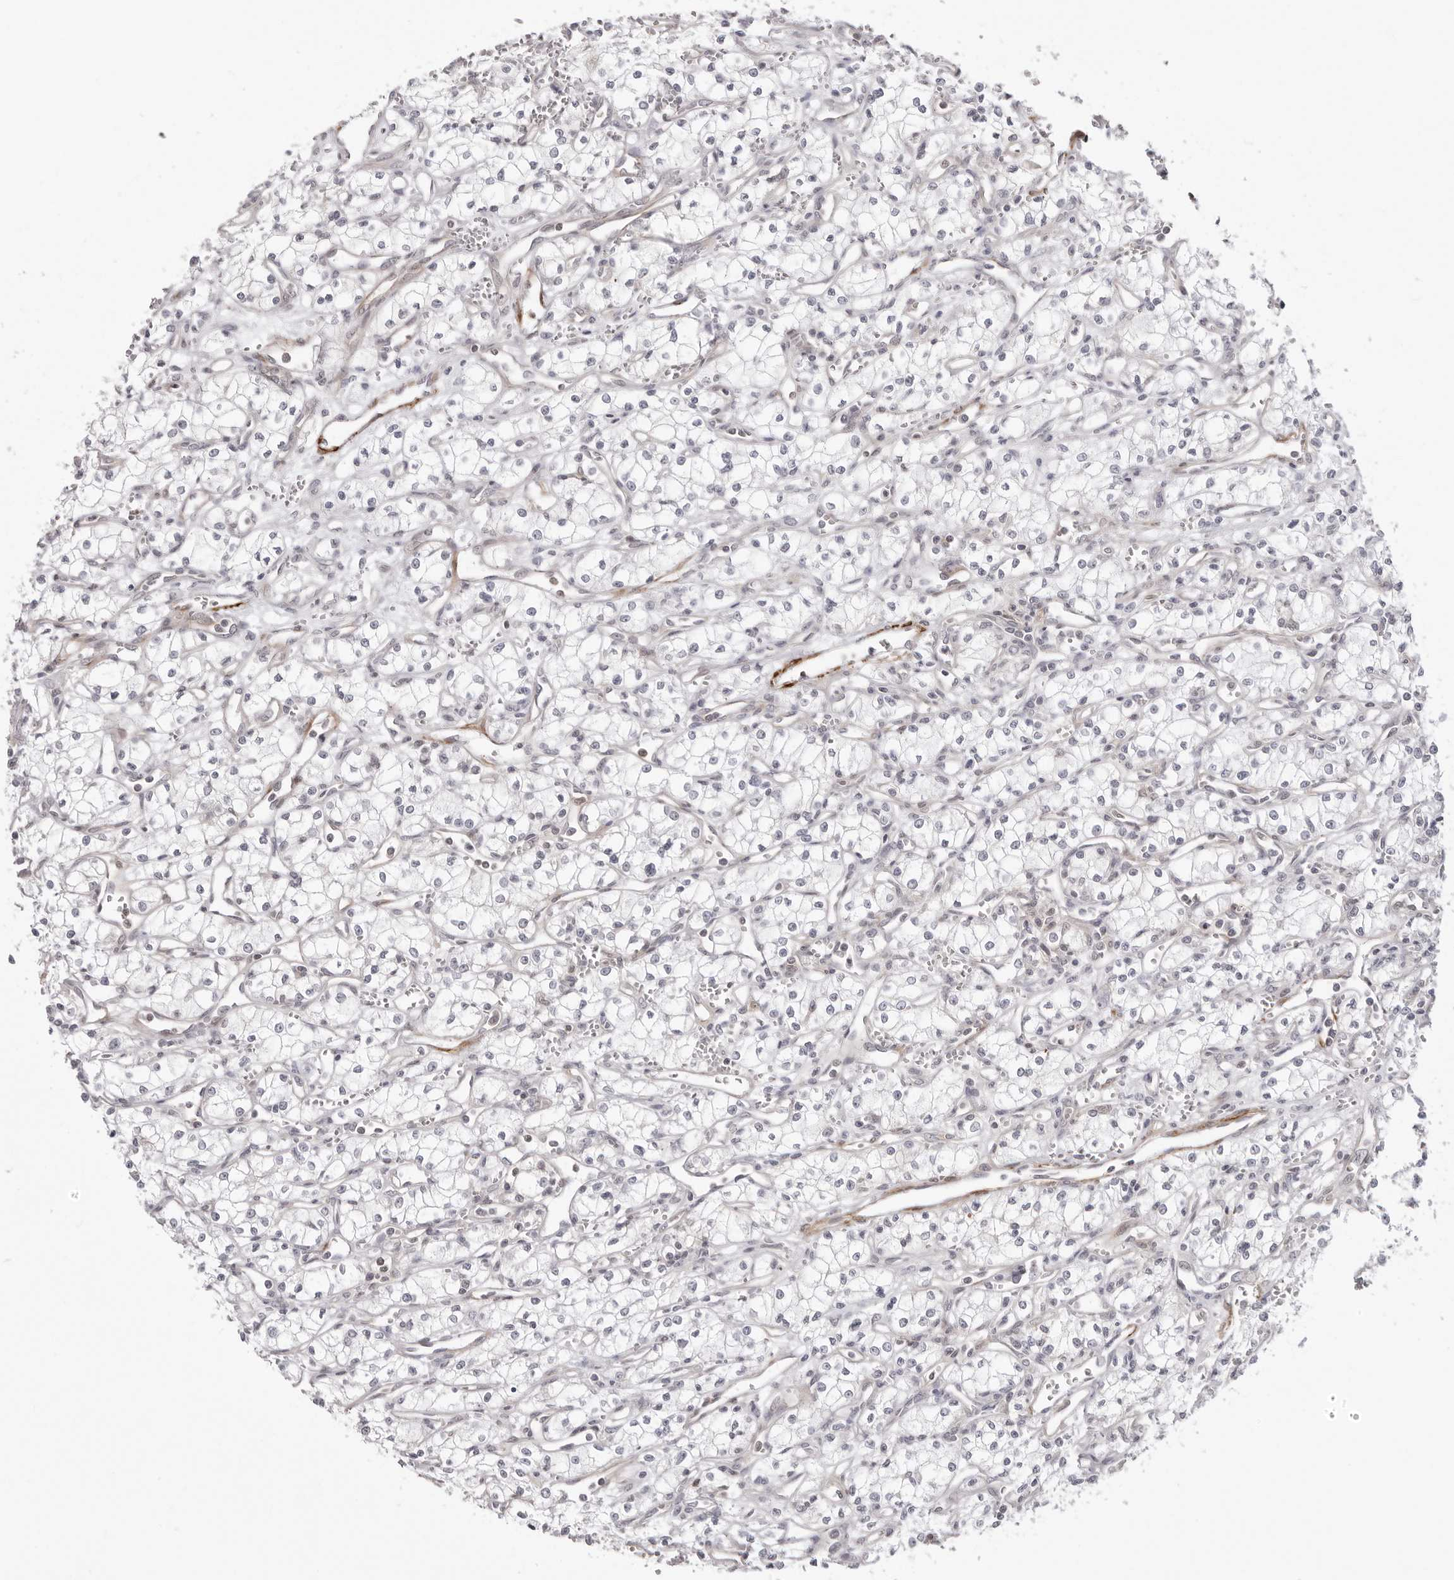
{"staining": {"intensity": "negative", "quantity": "none", "location": "none"}, "tissue": "renal cancer", "cell_type": "Tumor cells", "image_type": "cancer", "snomed": [{"axis": "morphology", "description": "Adenocarcinoma, NOS"}, {"axis": "topography", "description": "Kidney"}], "caption": "Photomicrograph shows no protein staining in tumor cells of renal cancer tissue. (DAB immunohistochemistry with hematoxylin counter stain).", "gene": "UNK", "patient": {"sex": "male", "age": 59}}